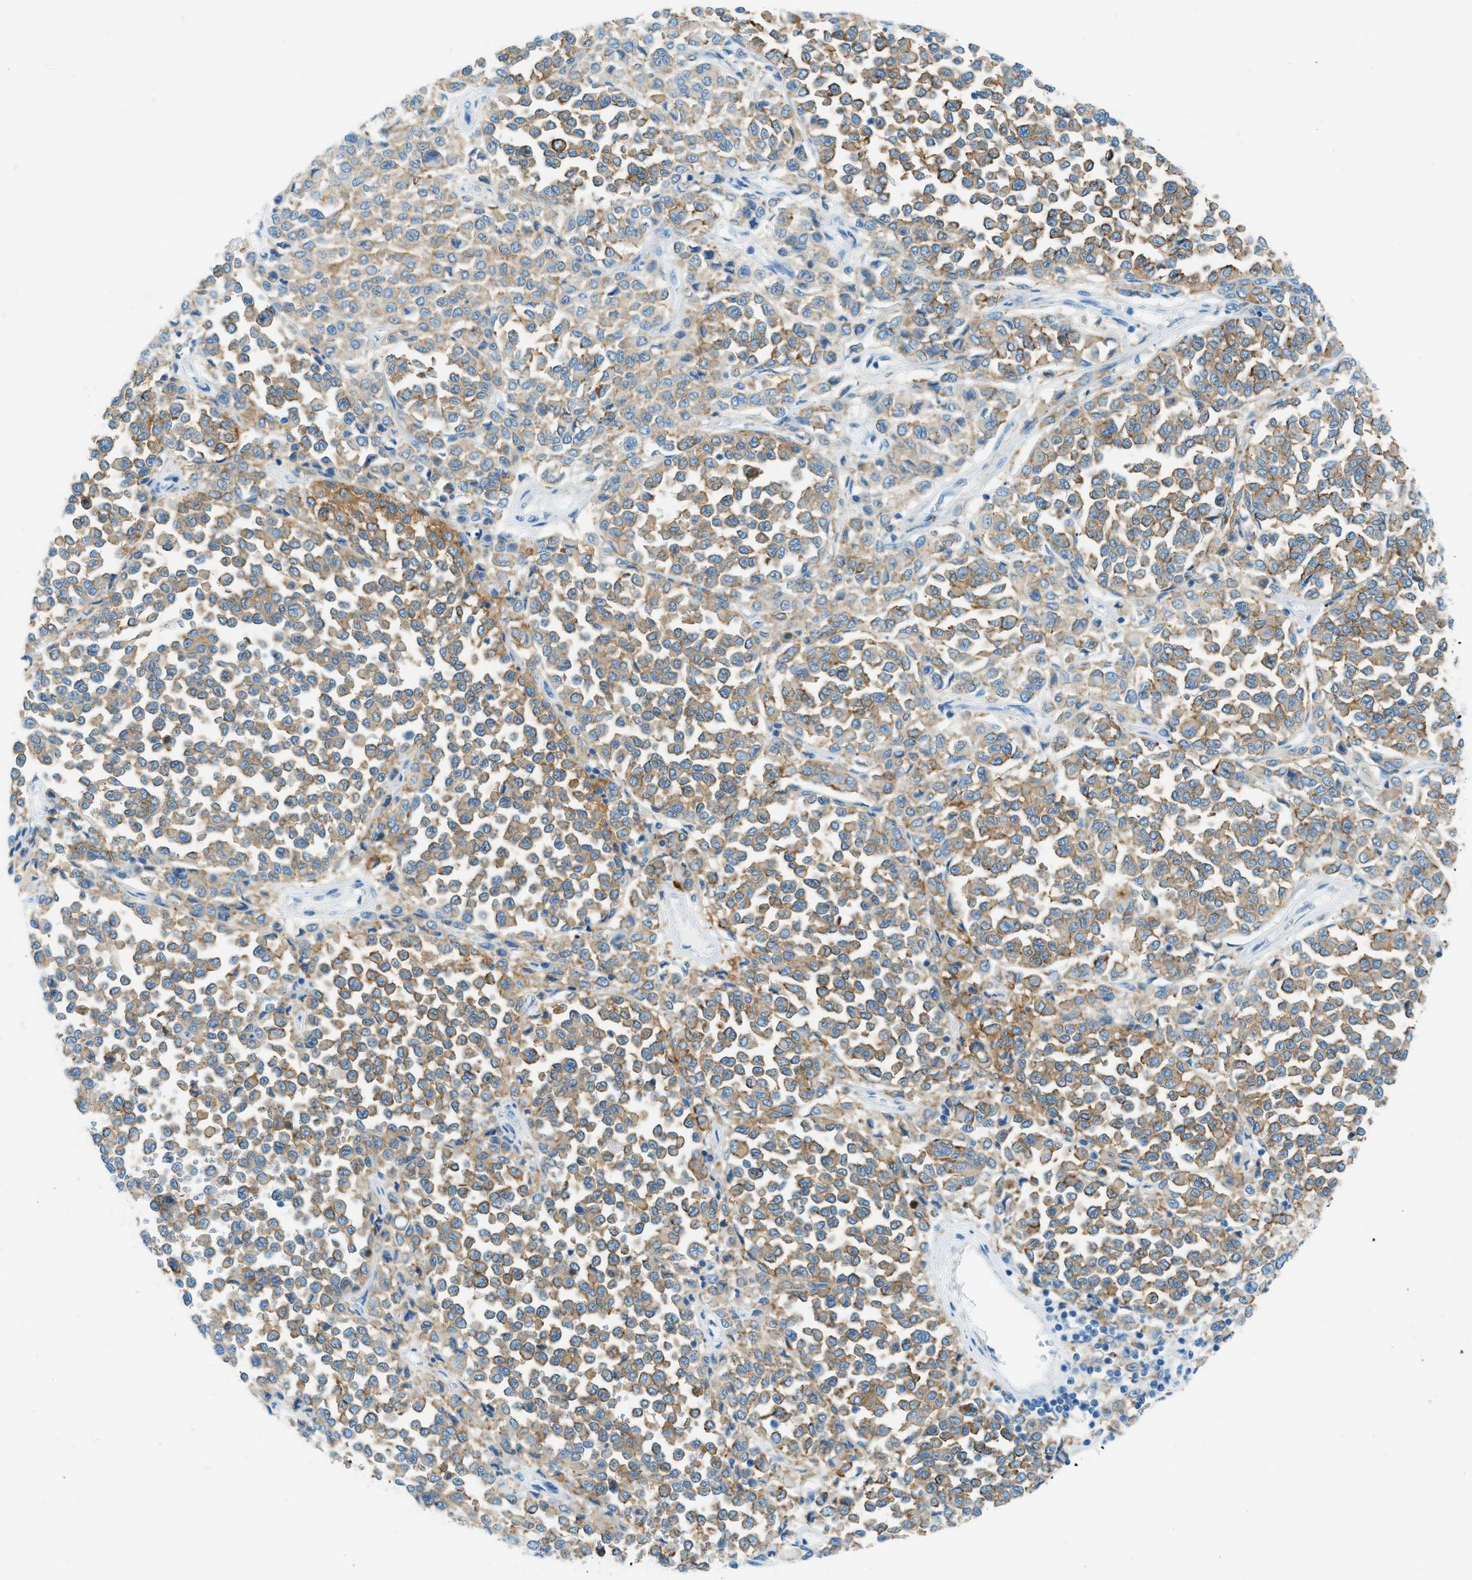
{"staining": {"intensity": "moderate", "quantity": ">75%", "location": "cytoplasmic/membranous"}, "tissue": "melanoma", "cell_type": "Tumor cells", "image_type": "cancer", "snomed": [{"axis": "morphology", "description": "Malignant melanoma, Metastatic site"}, {"axis": "topography", "description": "Pancreas"}], "caption": "The histopathology image shows immunohistochemical staining of melanoma. There is moderate cytoplasmic/membranous staining is identified in approximately >75% of tumor cells.", "gene": "C21orf62", "patient": {"sex": "female", "age": 30}}